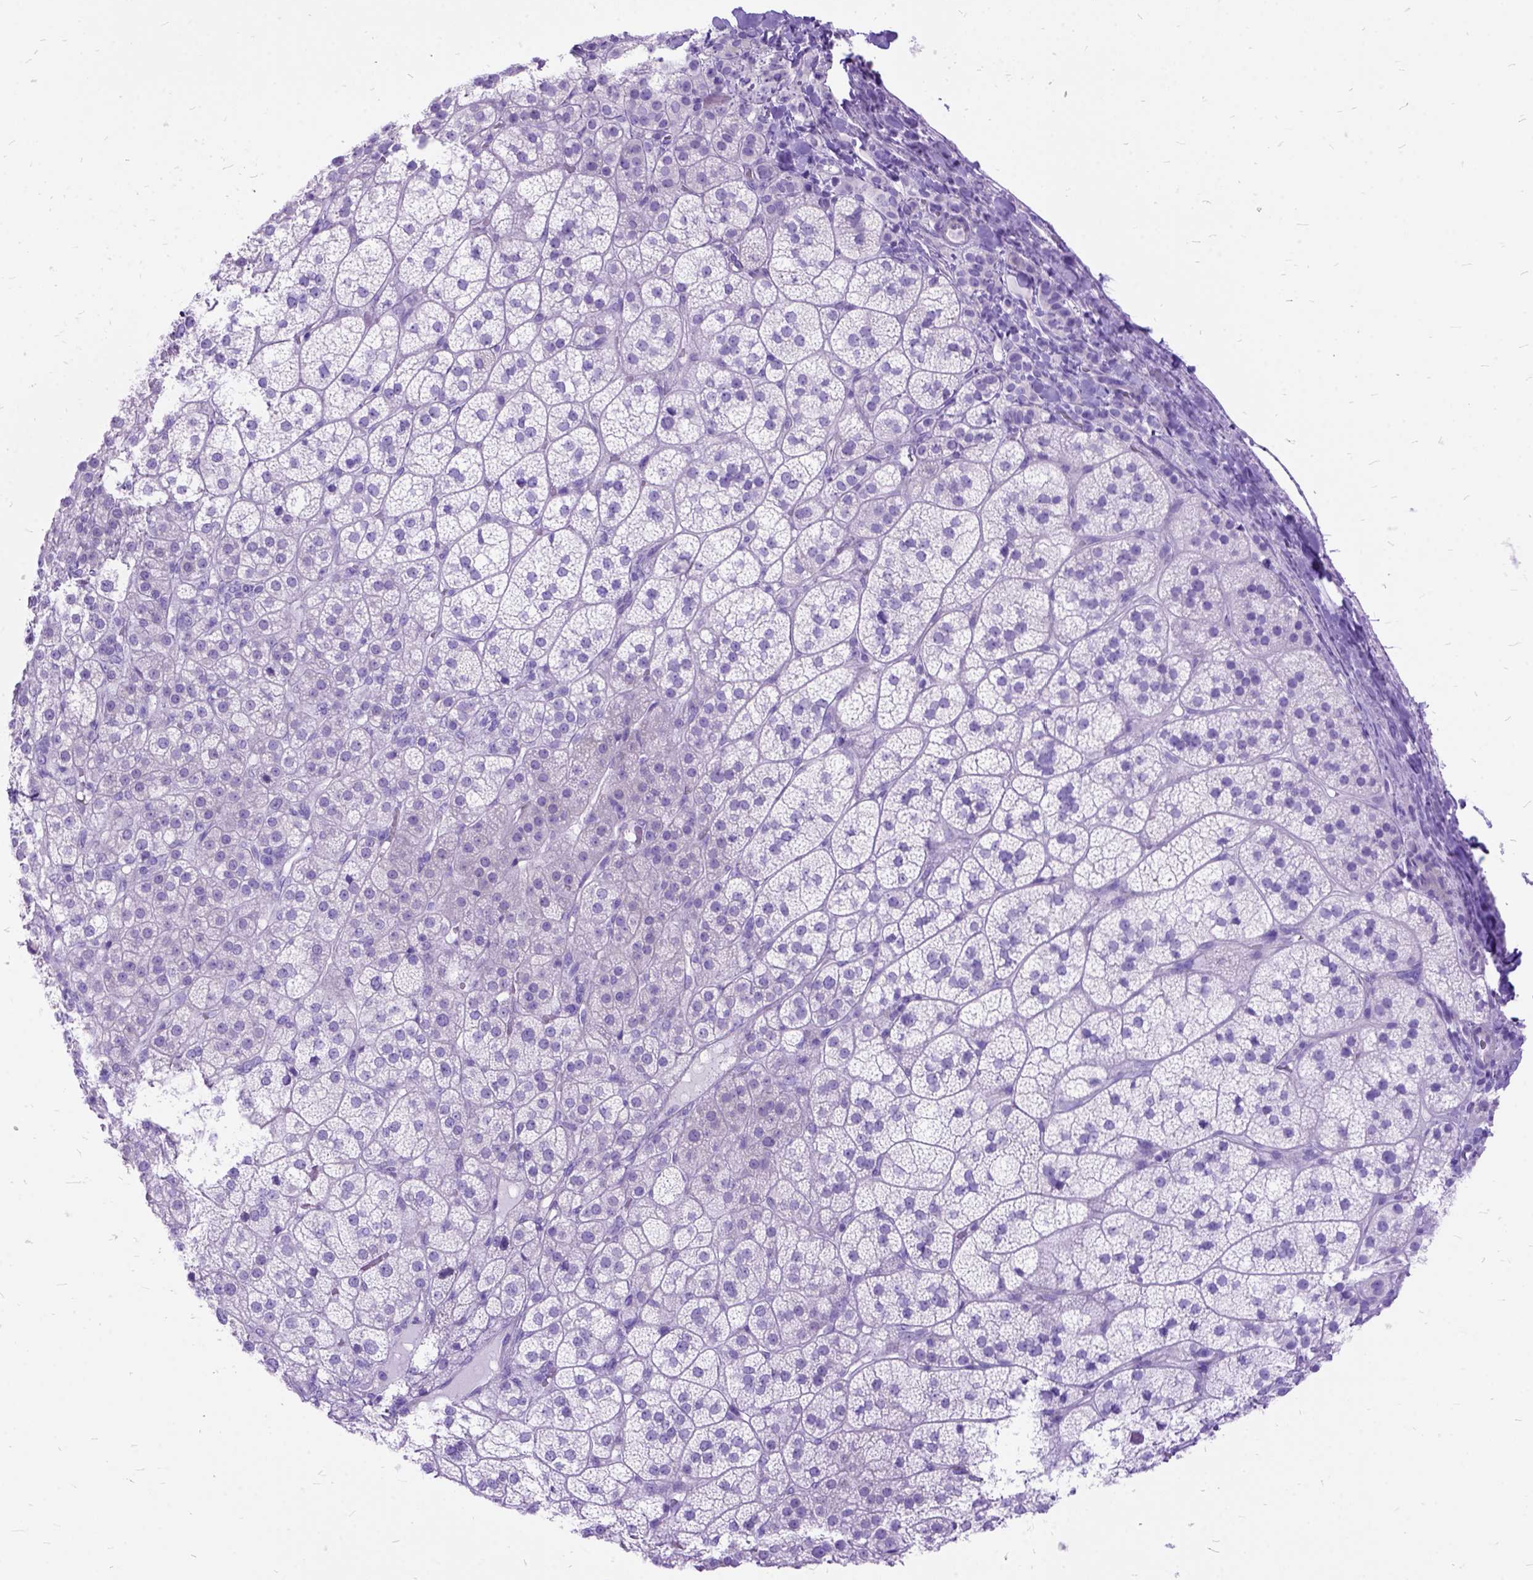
{"staining": {"intensity": "negative", "quantity": "none", "location": "none"}, "tissue": "adrenal gland", "cell_type": "Glandular cells", "image_type": "normal", "snomed": [{"axis": "morphology", "description": "Normal tissue, NOS"}, {"axis": "topography", "description": "Adrenal gland"}], "caption": "Unremarkable adrenal gland was stained to show a protein in brown. There is no significant staining in glandular cells. (DAB immunohistochemistry (IHC) with hematoxylin counter stain).", "gene": "ARL9", "patient": {"sex": "female", "age": 60}}